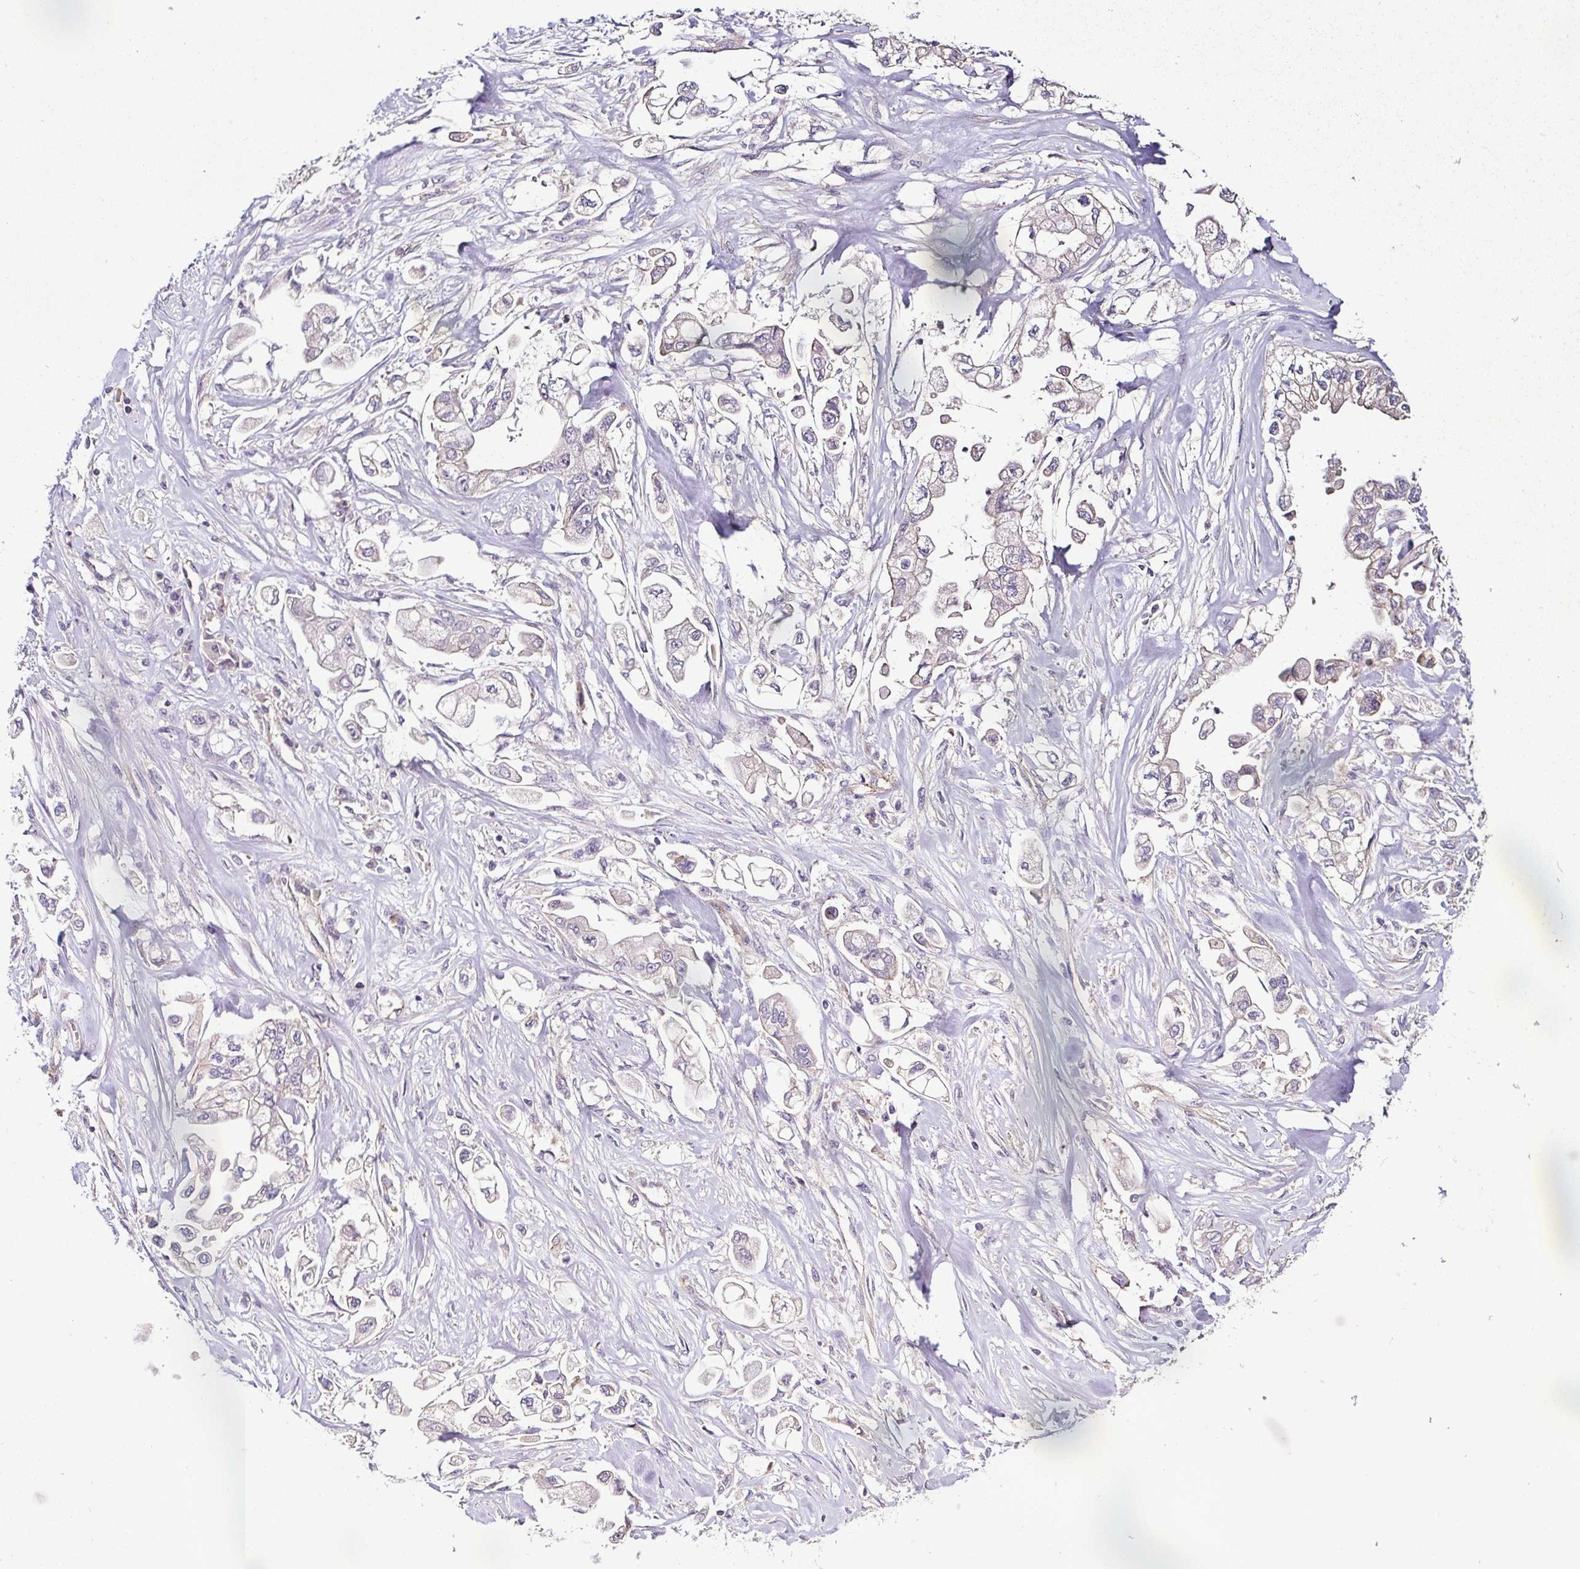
{"staining": {"intensity": "negative", "quantity": "none", "location": "none"}, "tissue": "stomach cancer", "cell_type": "Tumor cells", "image_type": "cancer", "snomed": [{"axis": "morphology", "description": "Adenocarcinoma, NOS"}, {"axis": "topography", "description": "Stomach"}], "caption": "Immunohistochemistry (IHC) micrograph of neoplastic tissue: human adenocarcinoma (stomach) stained with DAB reveals no significant protein expression in tumor cells. (DAB (3,3'-diaminobenzidine) immunohistochemistry with hematoxylin counter stain).", "gene": "LMOD2", "patient": {"sex": "male", "age": 62}}